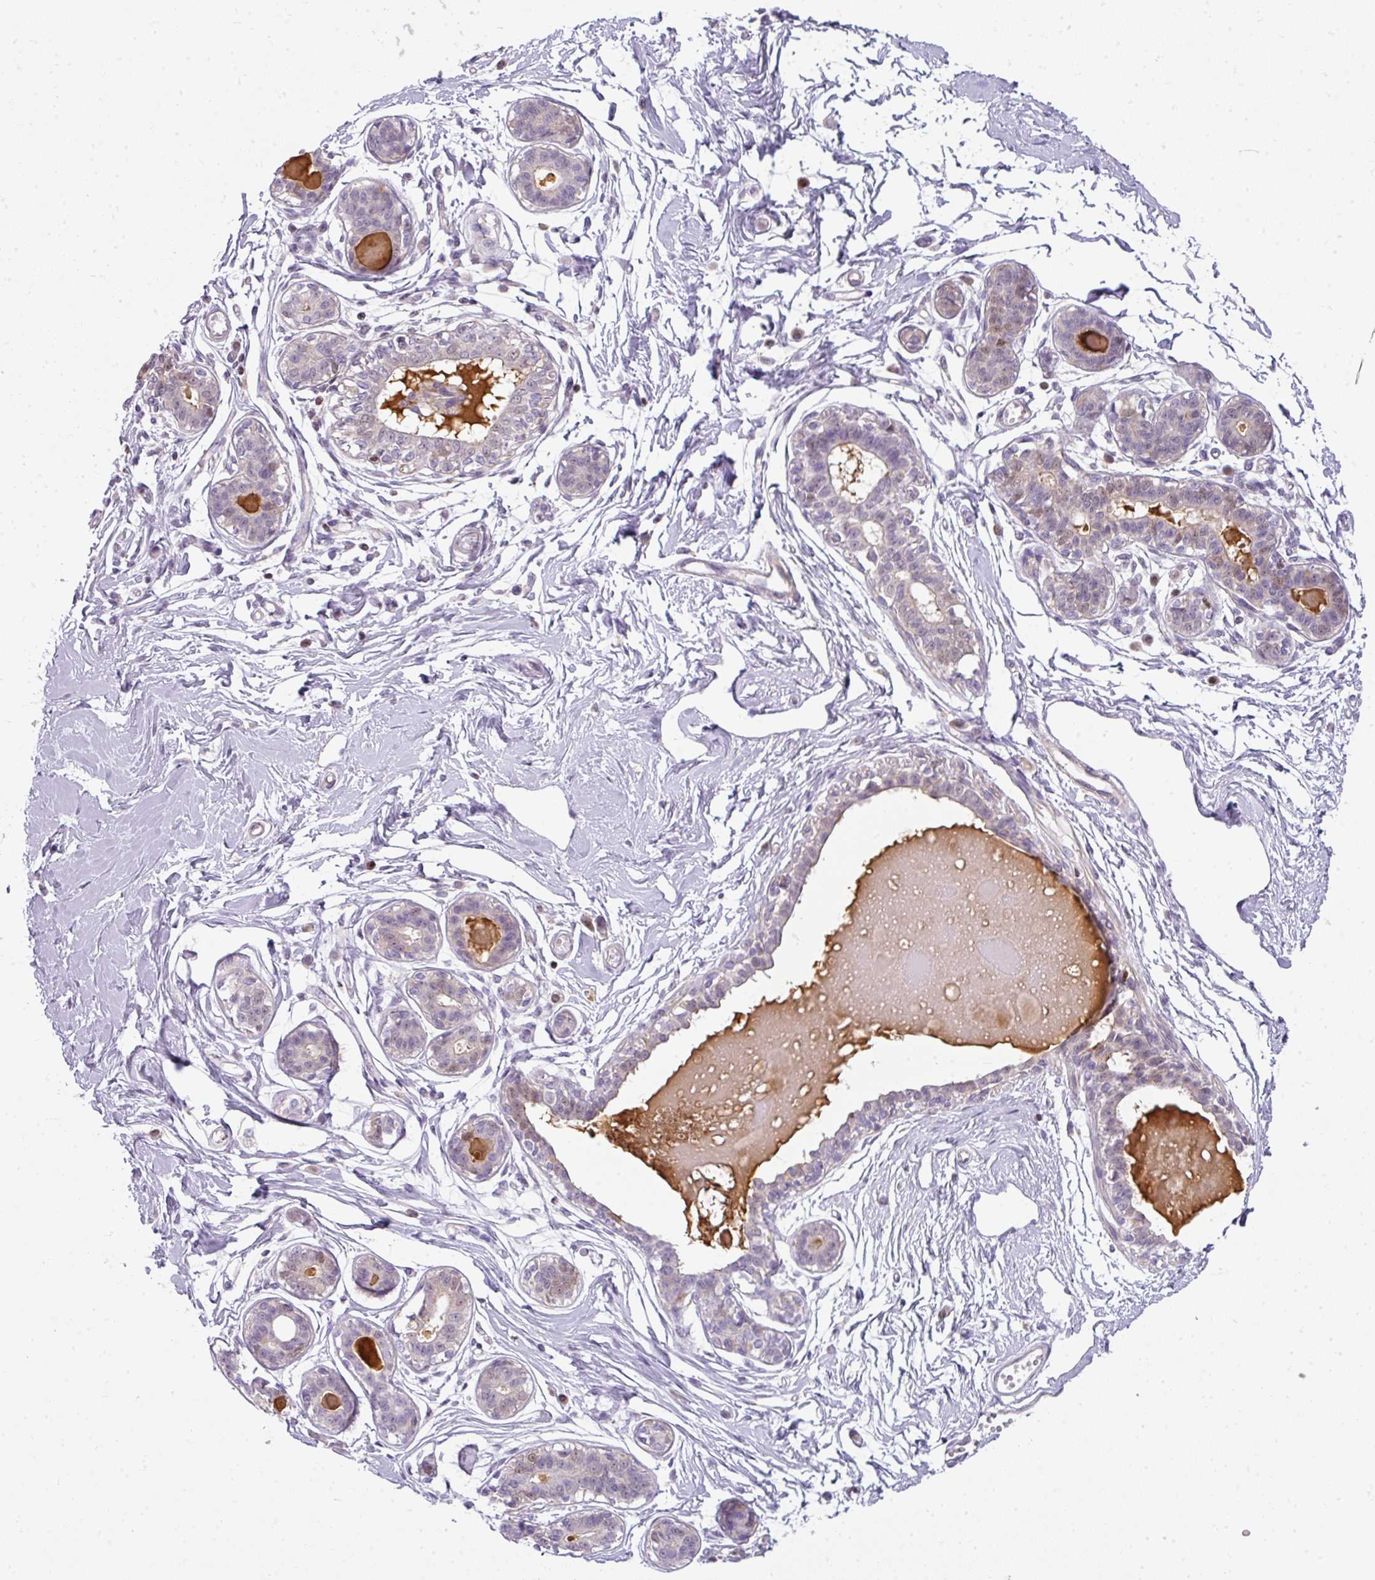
{"staining": {"intensity": "negative", "quantity": "none", "location": "none"}, "tissue": "breast", "cell_type": "Adipocytes", "image_type": "normal", "snomed": [{"axis": "morphology", "description": "Normal tissue, NOS"}, {"axis": "topography", "description": "Breast"}], "caption": "High magnification brightfield microscopy of normal breast stained with DAB (brown) and counterstained with hematoxylin (blue): adipocytes show no significant expression.", "gene": "STAT5A", "patient": {"sex": "female", "age": 45}}